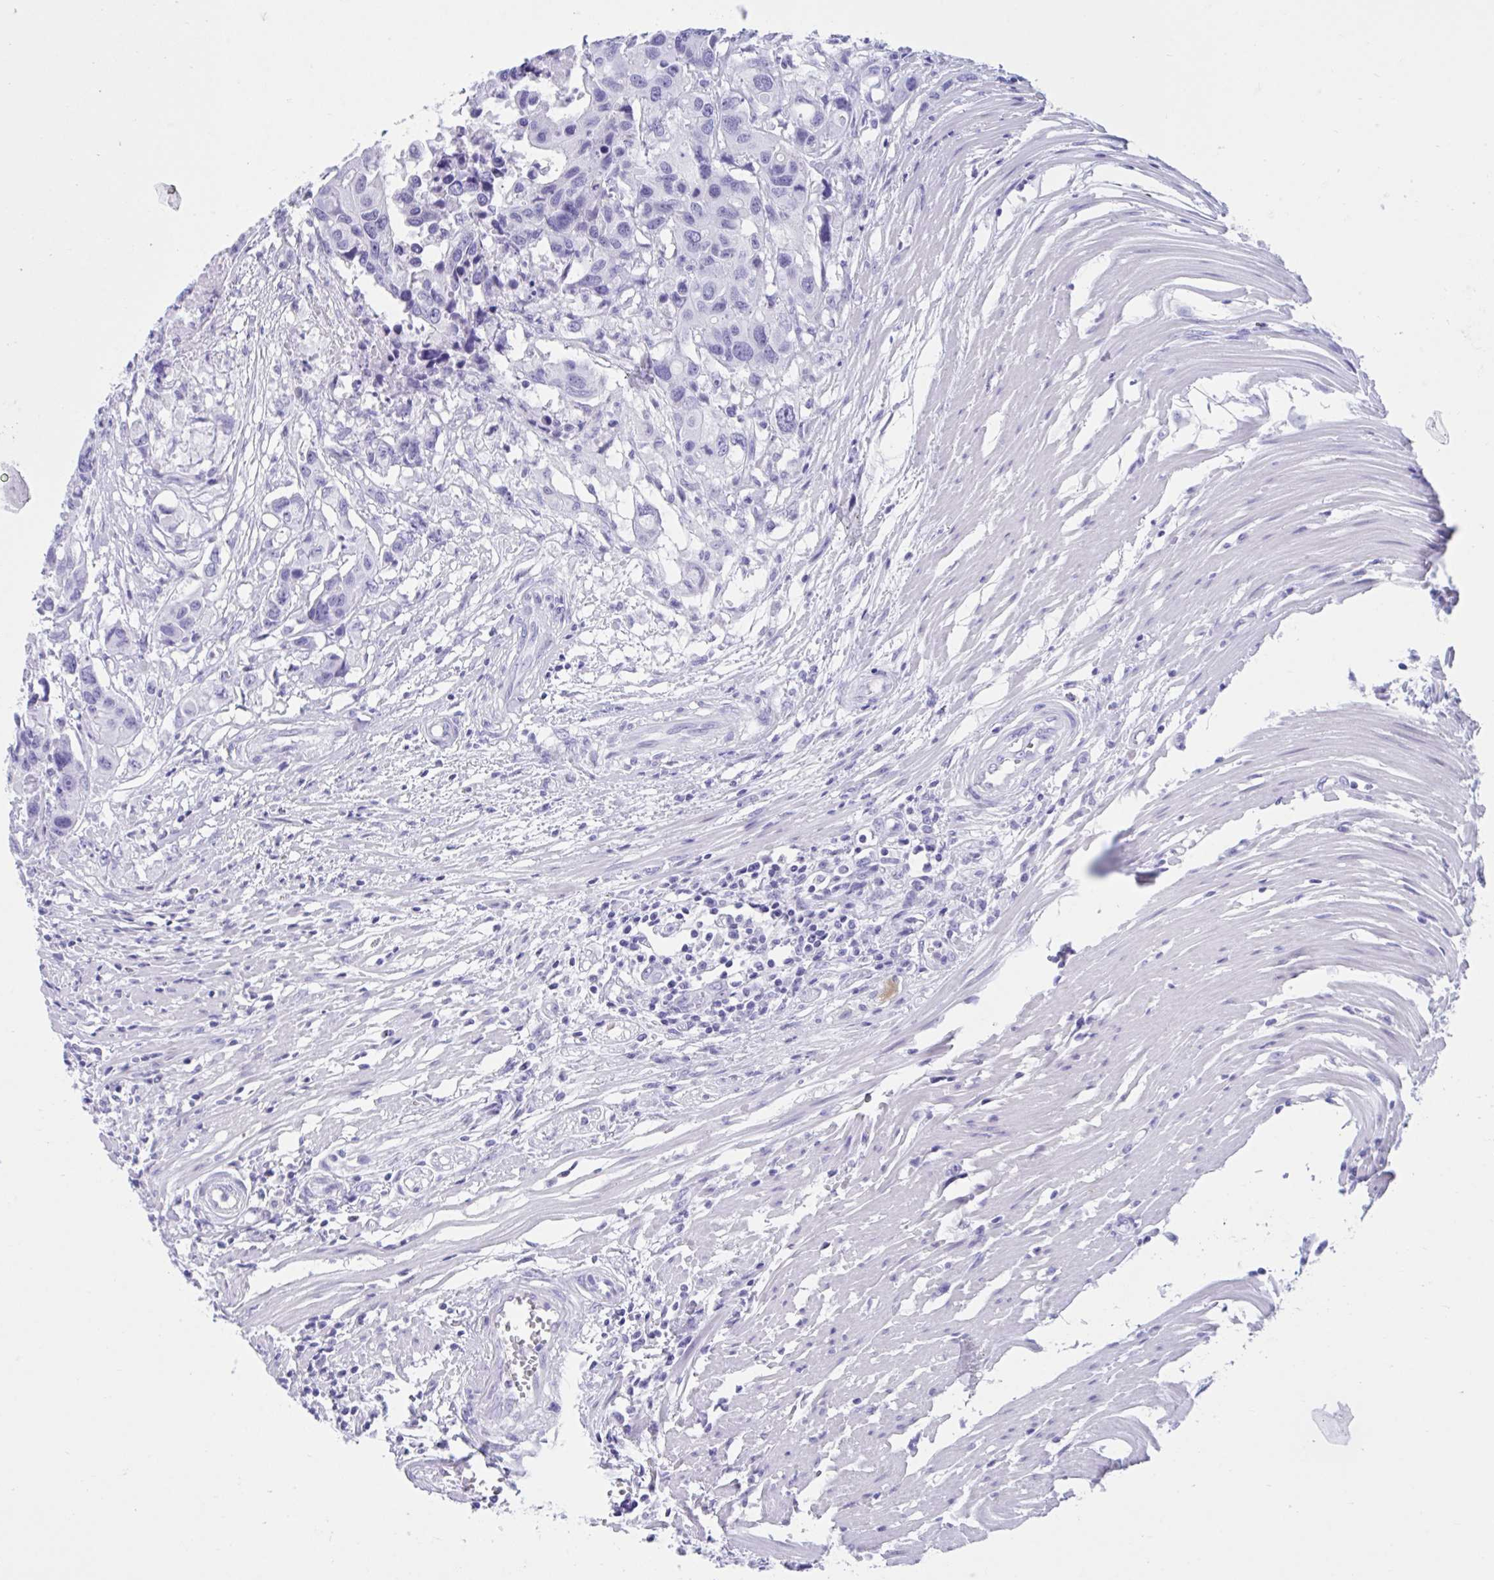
{"staining": {"intensity": "negative", "quantity": "none", "location": "none"}, "tissue": "colorectal cancer", "cell_type": "Tumor cells", "image_type": "cancer", "snomed": [{"axis": "morphology", "description": "Adenocarcinoma, NOS"}, {"axis": "topography", "description": "Colon"}], "caption": "Immunohistochemistry of human colorectal cancer demonstrates no staining in tumor cells.", "gene": "TMEM35A", "patient": {"sex": "male", "age": 77}}